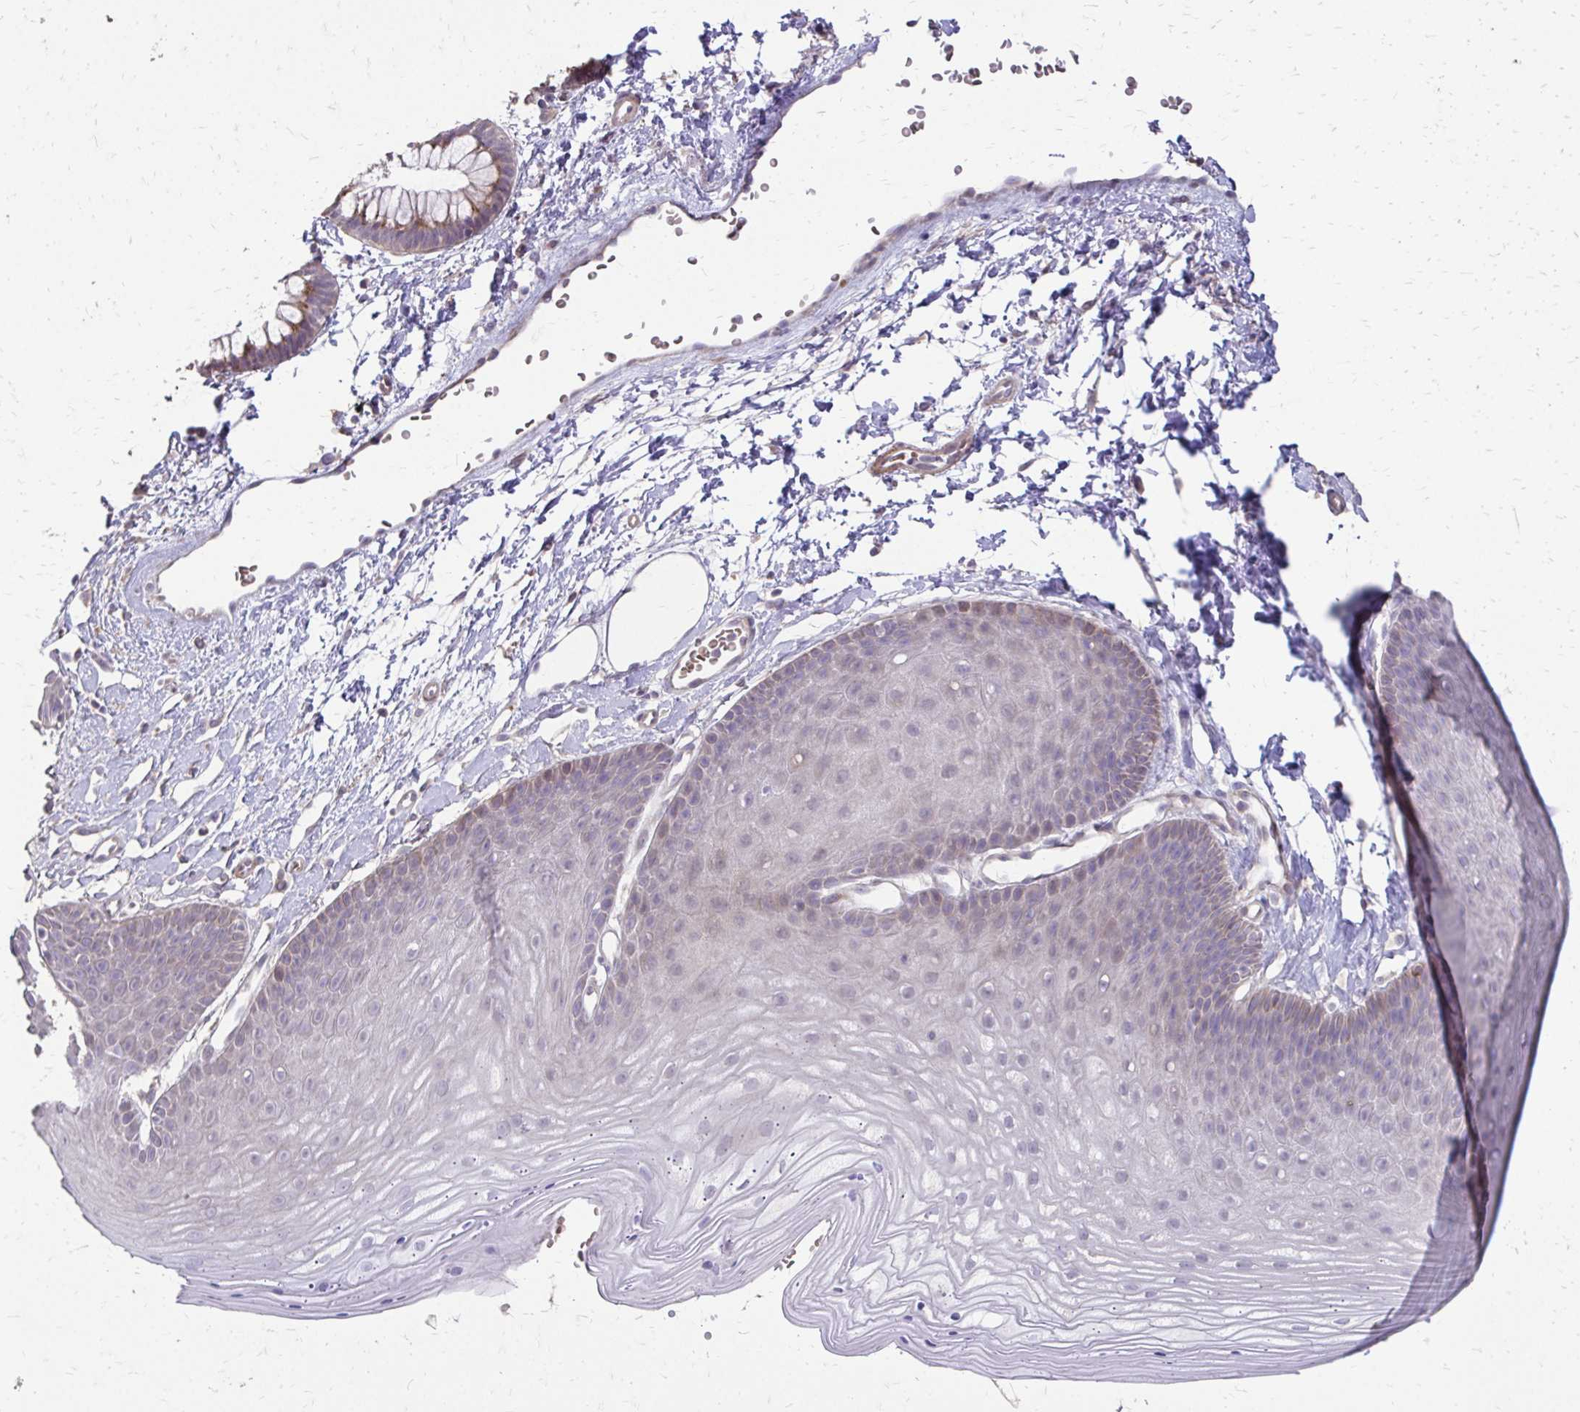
{"staining": {"intensity": "weak", "quantity": "25%-75%", "location": "cytoplasmic/membranous"}, "tissue": "skin", "cell_type": "Epidermal cells", "image_type": "normal", "snomed": [{"axis": "morphology", "description": "Normal tissue, NOS"}, {"axis": "topography", "description": "Anal"}], "caption": "Epidermal cells demonstrate low levels of weak cytoplasmic/membranous expression in approximately 25%-75% of cells in benign human skin.", "gene": "MYORG", "patient": {"sex": "male", "age": 53}}